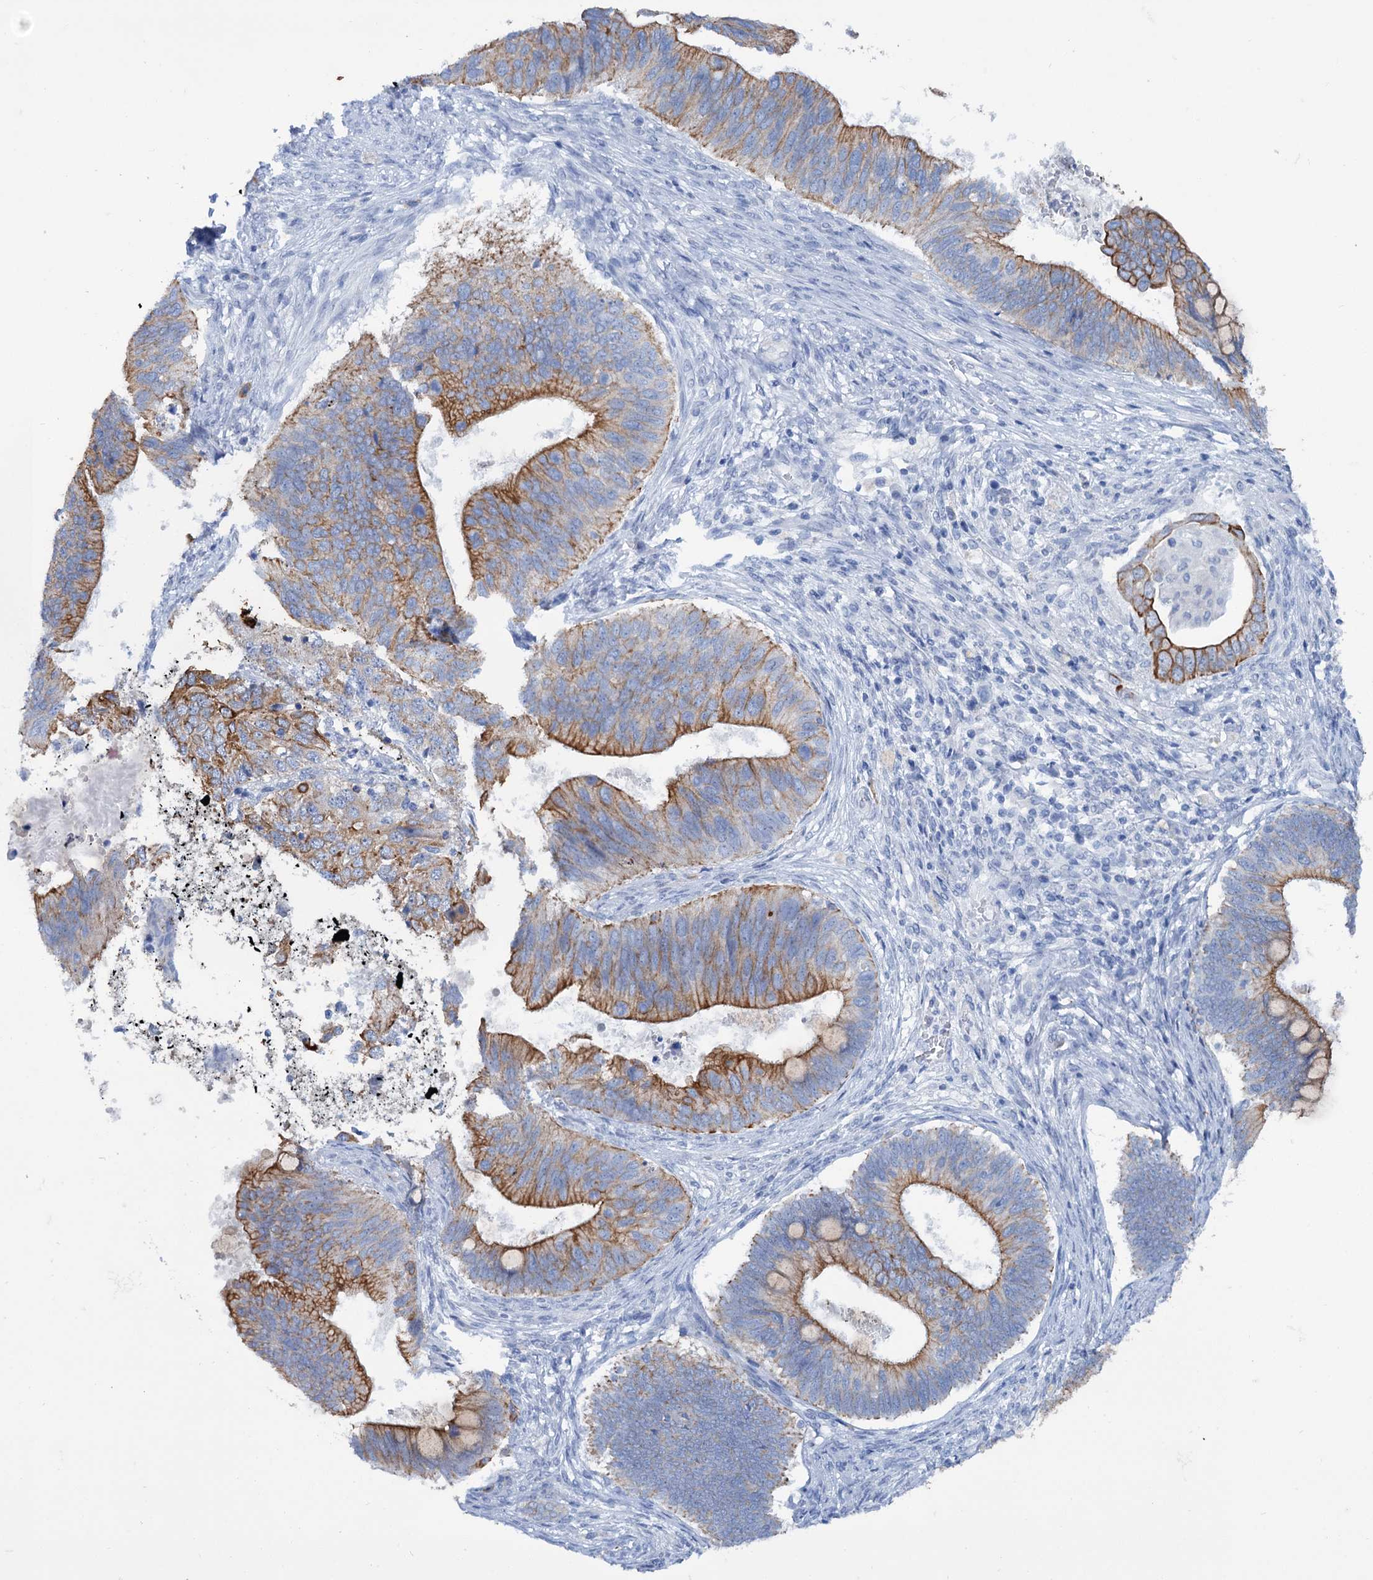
{"staining": {"intensity": "moderate", "quantity": ">75%", "location": "cytoplasmic/membranous"}, "tissue": "cervical cancer", "cell_type": "Tumor cells", "image_type": "cancer", "snomed": [{"axis": "morphology", "description": "Adenocarcinoma, NOS"}, {"axis": "topography", "description": "Cervix"}], "caption": "IHC (DAB) staining of cervical cancer exhibits moderate cytoplasmic/membranous protein staining in about >75% of tumor cells.", "gene": "FAAP20", "patient": {"sex": "female", "age": 42}}